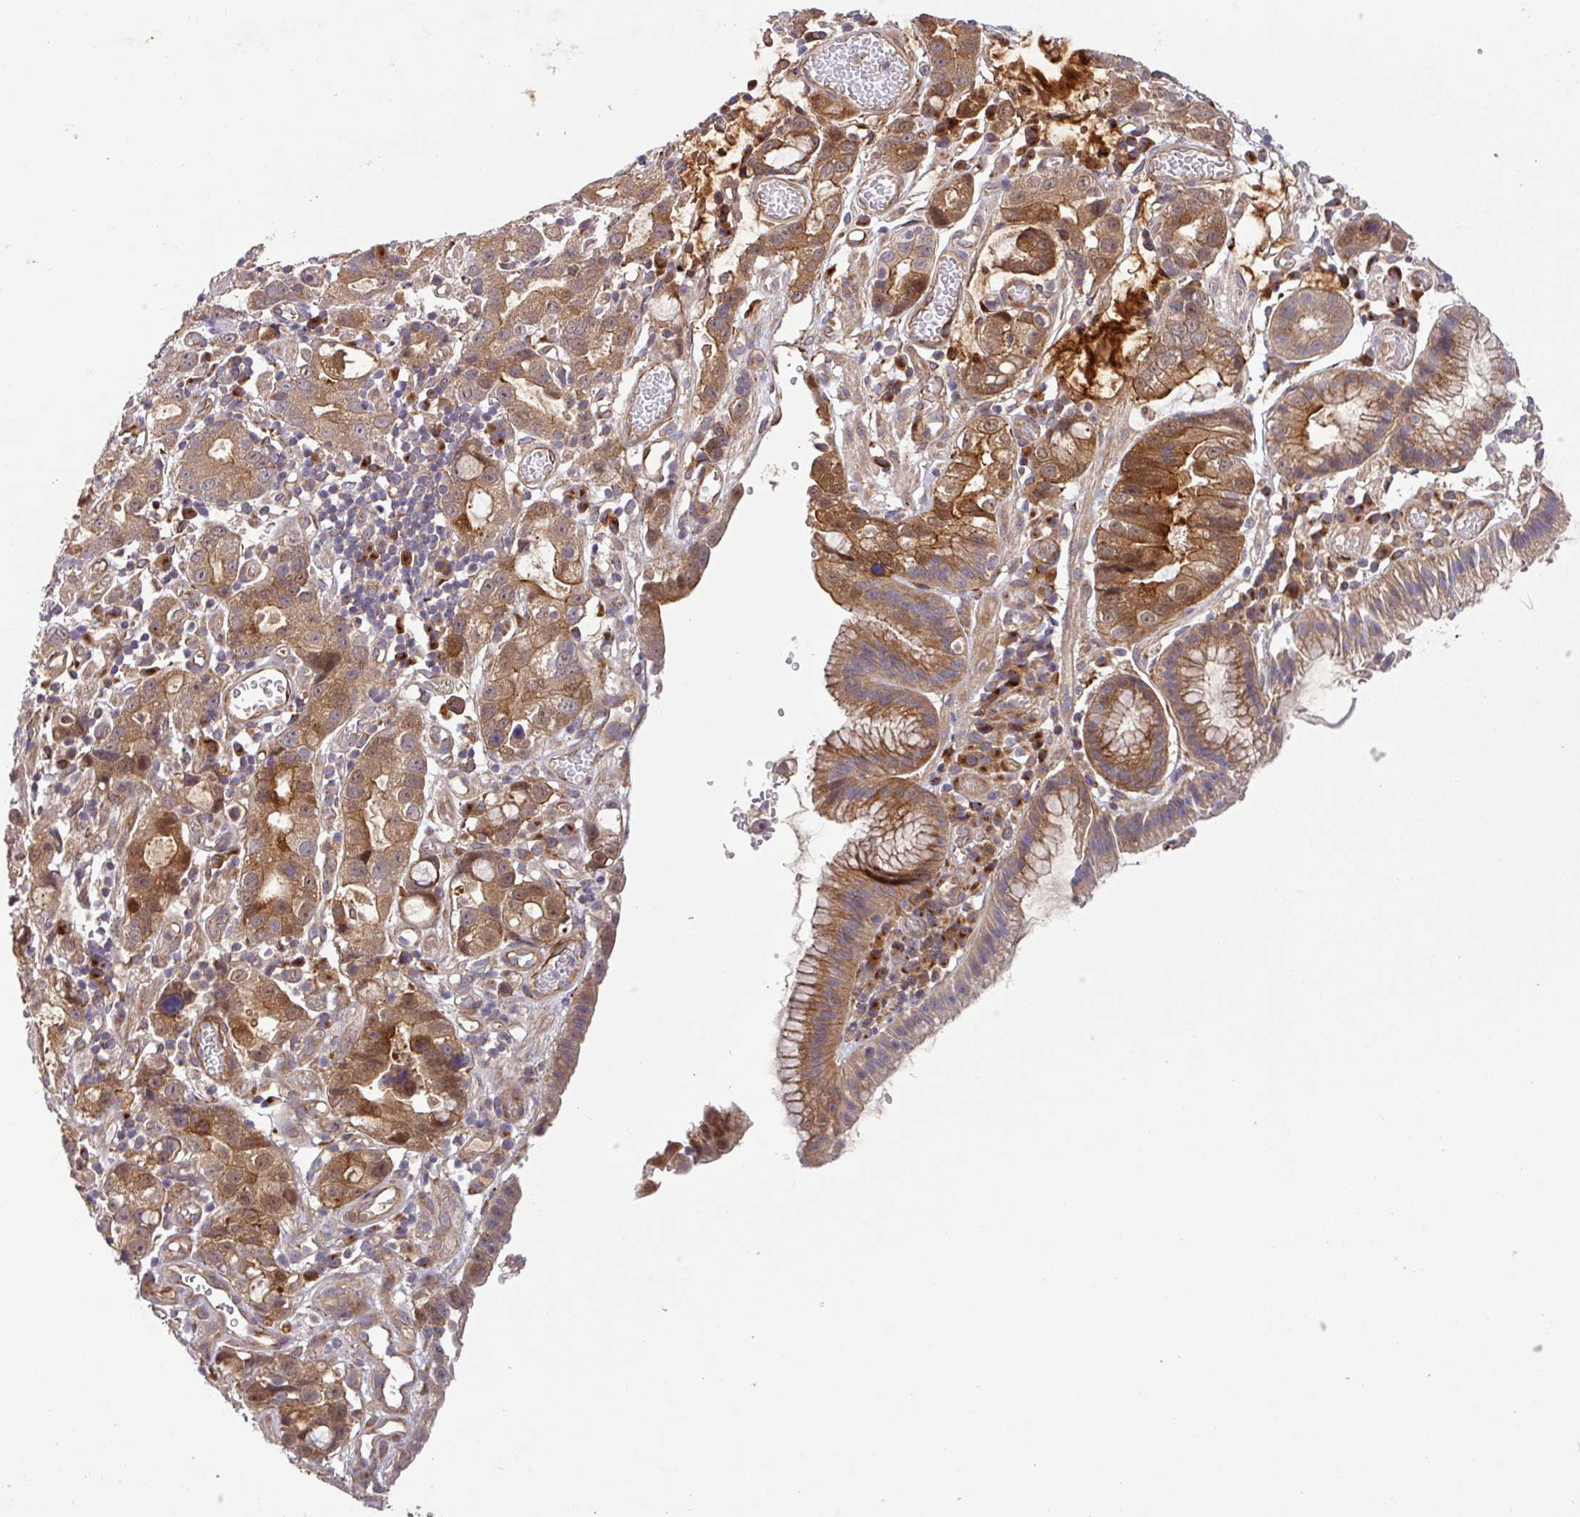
{"staining": {"intensity": "moderate", "quantity": ">75%", "location": "cytoplasmic/membranous"}, "tissue": "stomach cancer", "cell_type": "Tumor cells", "image_type": "cancer", "snomed": [{"axis": "morphology", "description": "Adenocarcinoma, NOS"}, {"axis": "topography", "description": "Stomach"}], "caption": "High-power microscopy captured an immunohistochemistry micrograph of adenocarcinoma (stomach), revealing moderate cytoplasmic/membranous staining in approximately >75% of tumor cells. (DAB = brown stain, brightfield microscopy at high magnification).", "gene": "ART1", "patient": {"sex": "male", "age": 55}}